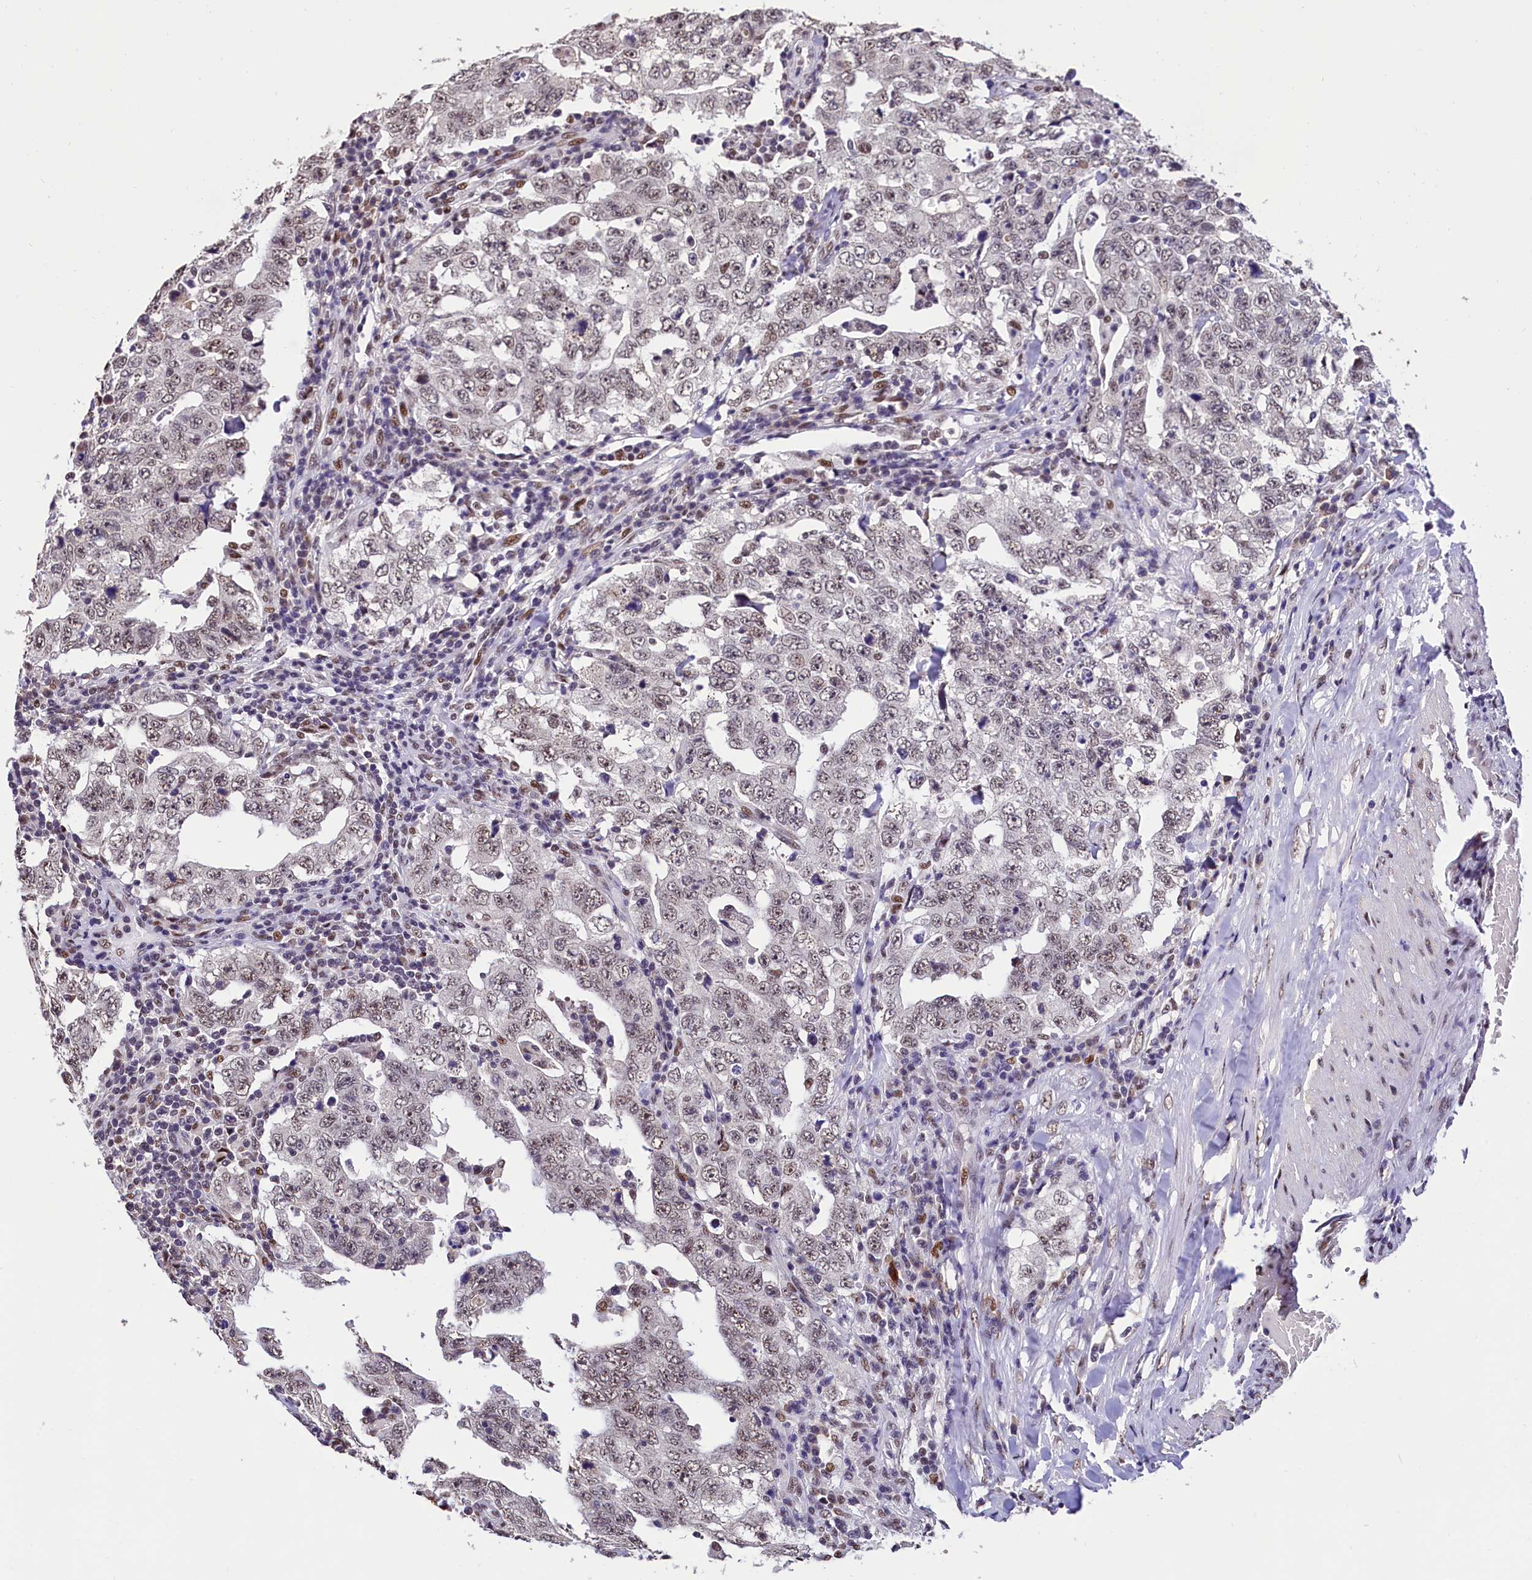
{"staining": {"intensity": "weak", "quantity": "25%-75%", "location": "nuclear"}, "tissue": "testis cancer", "cell_type": "Tumor cells", "image_type": "cancer", "snomed": [{"axis": "morphology", "description": "Carcinoma, Embryonal, NOS"}, {"axis": "topography", "description": "Testis"}], "caption": "Protein expression analysis of human embryonal carcinoma (testis) reveals weak nuclear positivity in about 25%-75% of tumor cells. (DAB IHC with brightfield microscopy, high magnification).", "gene": "HECTD4", "patient": {"sex": "male", "age": 26}}